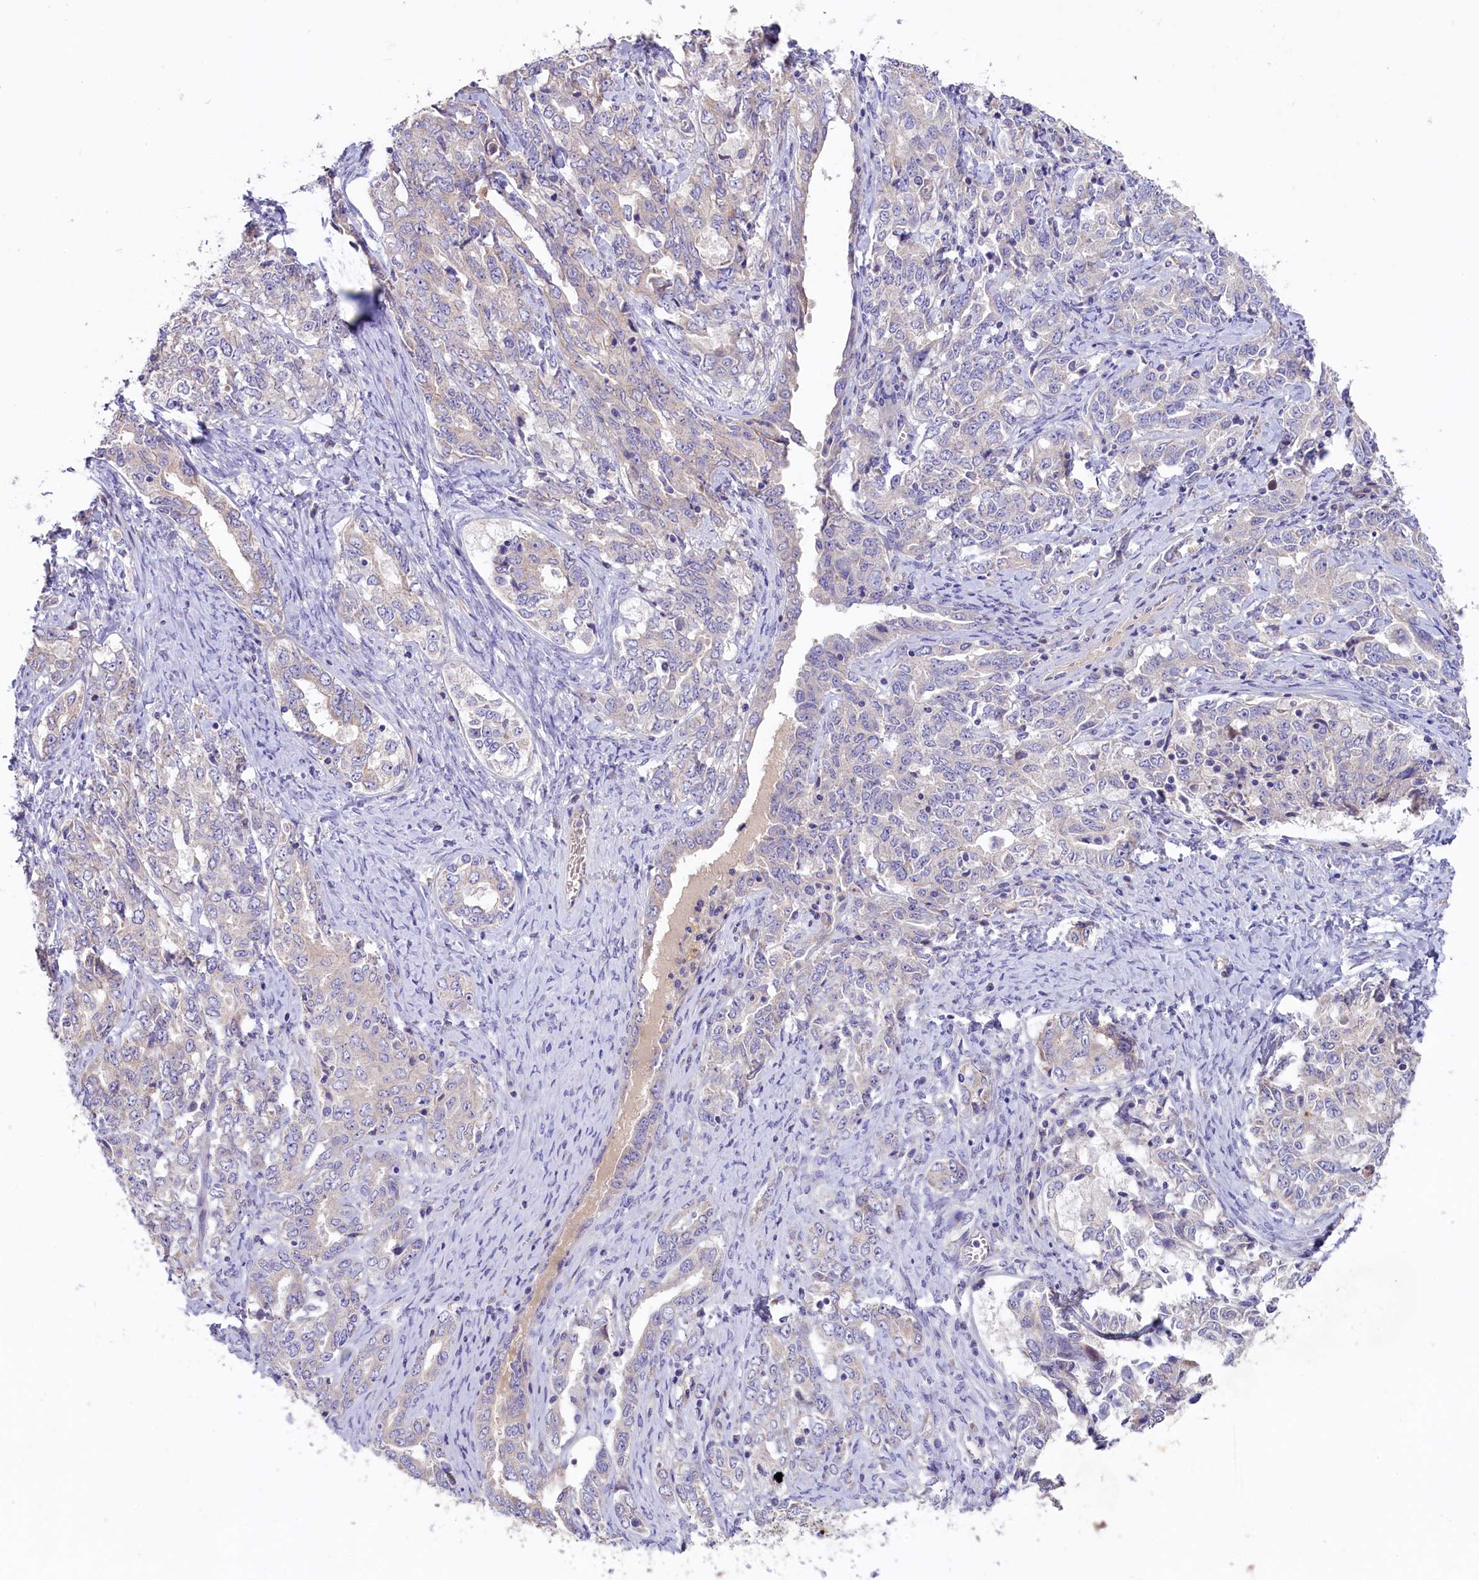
{"staining": {"intensity": "weak", "quantity": "<25%", "location": "cytoplasmic/membranous"}, "tissue": "ovarian cancer", "cell_type": "Tumor cells", "image_type": "cancer", "snomed": [{"axis": "morphology", "description": "Carcinoma, endometroid"}, {"axis": "topography", "description": "Ovary"}], "caption": "IHC photomicrograph of ovarian cancer stained for a protein (brown), which shows no positivity in tumor cells. Brightfield microscopy of IHC stained with DAB (brown) and hematoxylin (blue), captured at high magnification.", "gene": "CD99L2", "patient": {"sex": "female", "age": 62}}